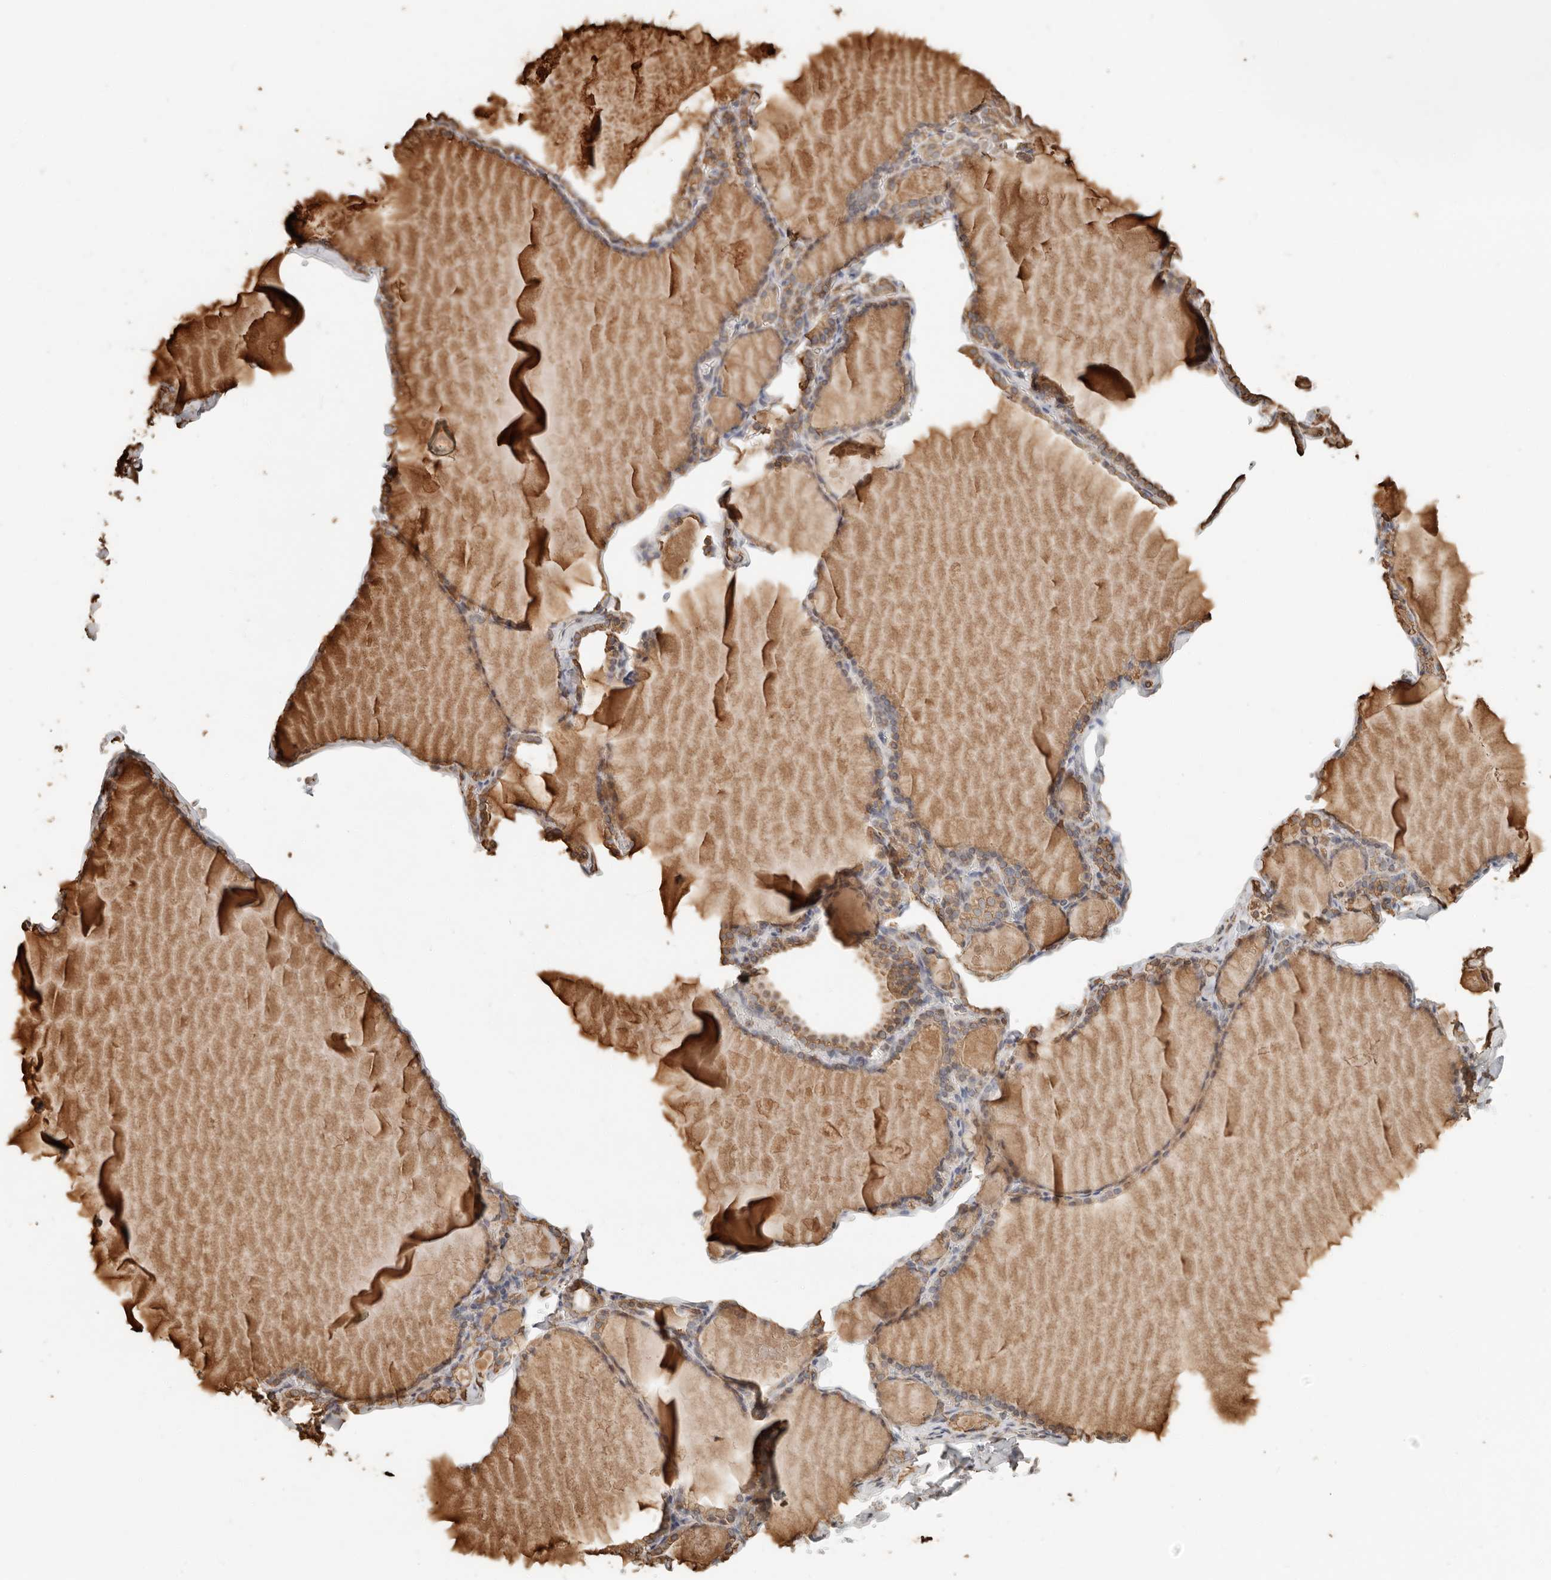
{"staining": {"intensity": "moderate", "quantity": ">75%", "location": "cytoplasmic/membranous"}, "tissue": "thyroid gland", "cell_type": "Glandular cells", "image_type": "normal", "snomed": [{"axis": "morphology", "description": "Normal tissue, NOS"}, {"axis": "topography", "description": "Thyroid gland"}], "caption": "Immunohistochemical staining of benign thyroid gland reveals moderate cytoplasmic/membranous protein expression in approximately >75% of glandular cells.", "gene": "ARHGEF10L", "patient": {"sex": "male", "age": 56}}